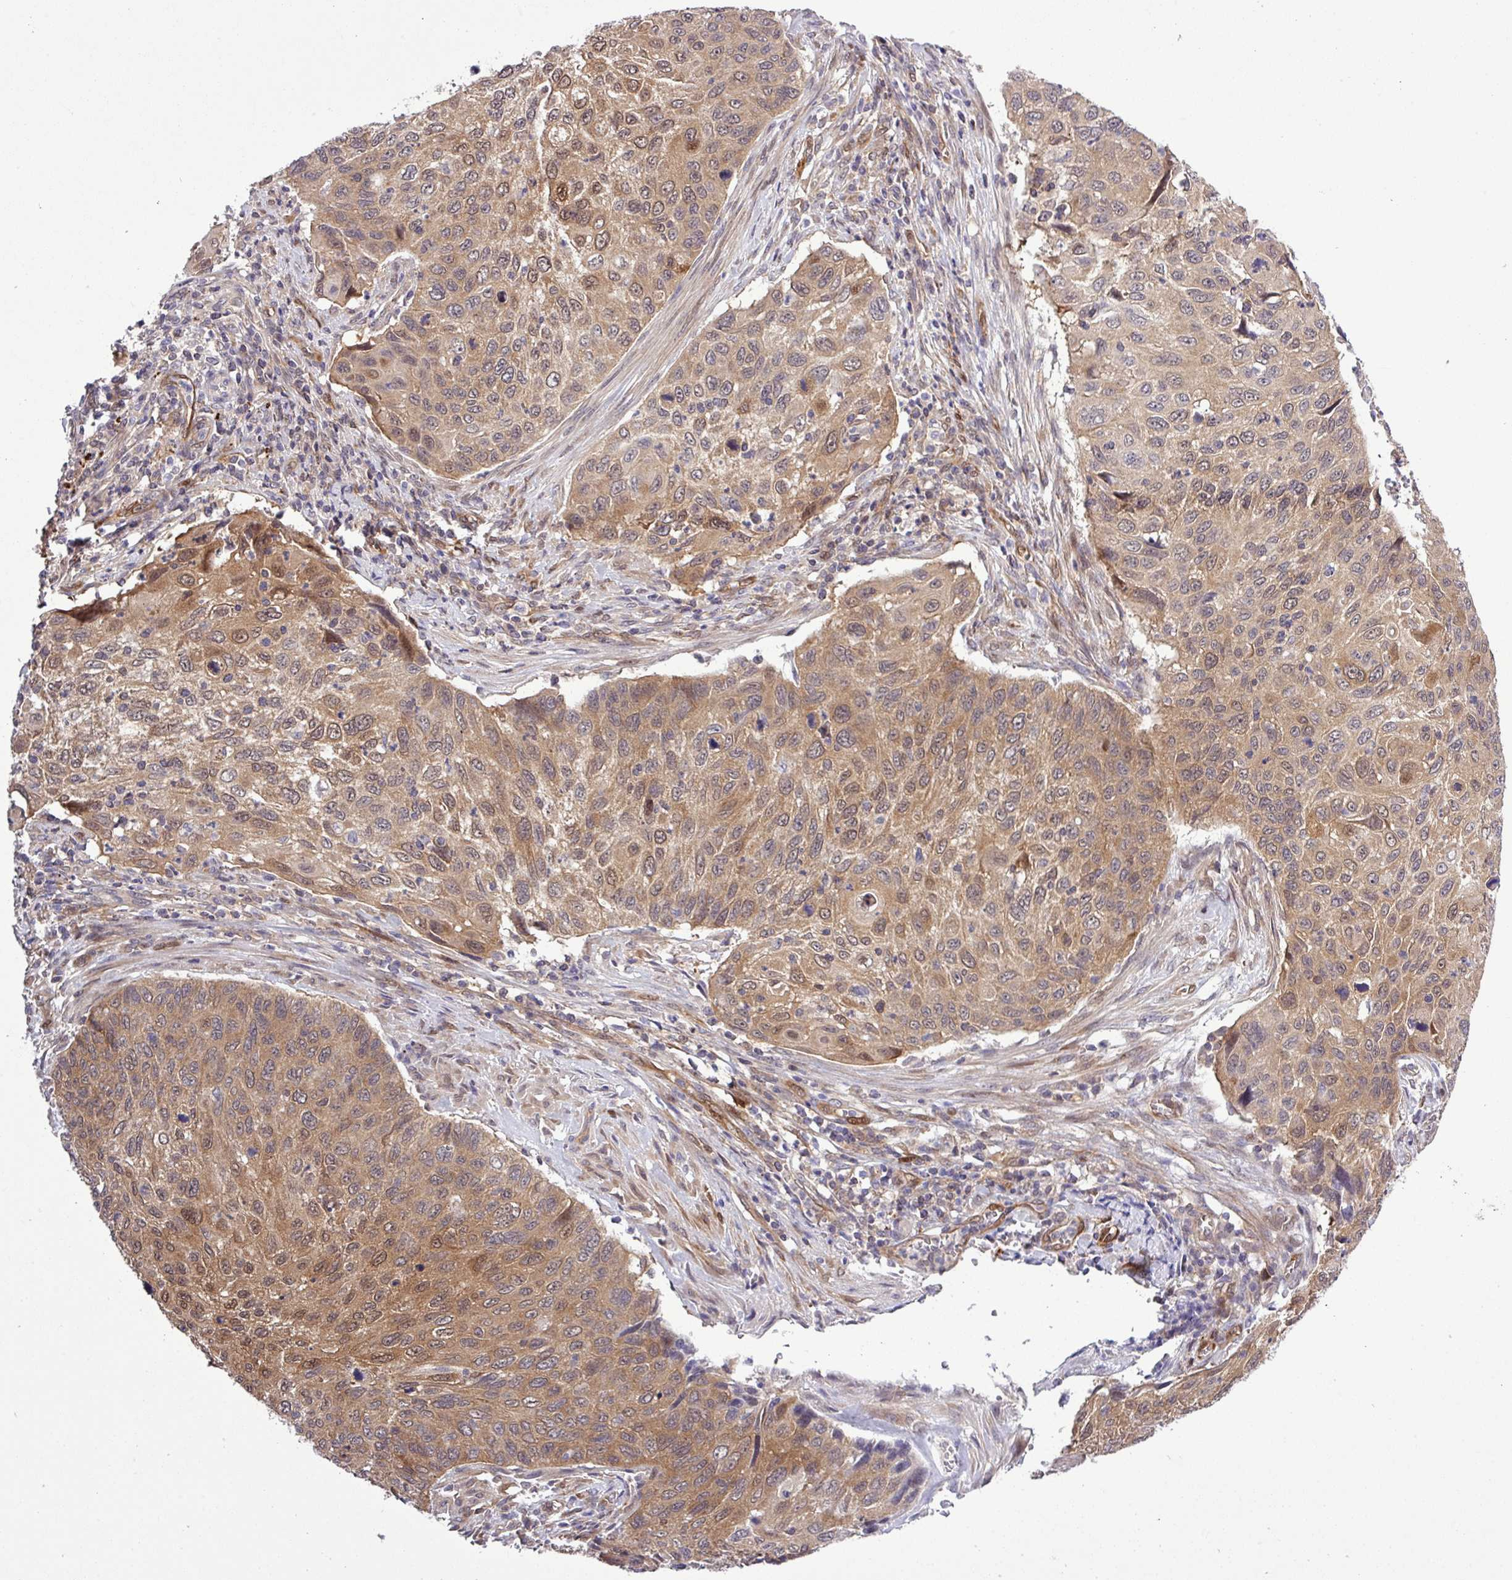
{"staining": {"intensity": "moderate", "quantity": ">75%", "location": "cytoplasmic/membranous,nuclear"}, "tissue": "cervical cancer", "cell_type": "Tumor cells", "image_type": "cancer", "snomed": [{"axis": "morphology", "description": "Squamous cell carcinoma, NOS"}, {"axis": "topography", "description": "Cervix"}], "caption": "Cervical squamous cell carcinoma stained with immunohistochemistry exhibits moderate cytoplasmic/membranous and nuclear staining in approximately >75% of tumor cells.", "gene": "CARHSP1", "patient": {"sex": "female", "age": 70}}